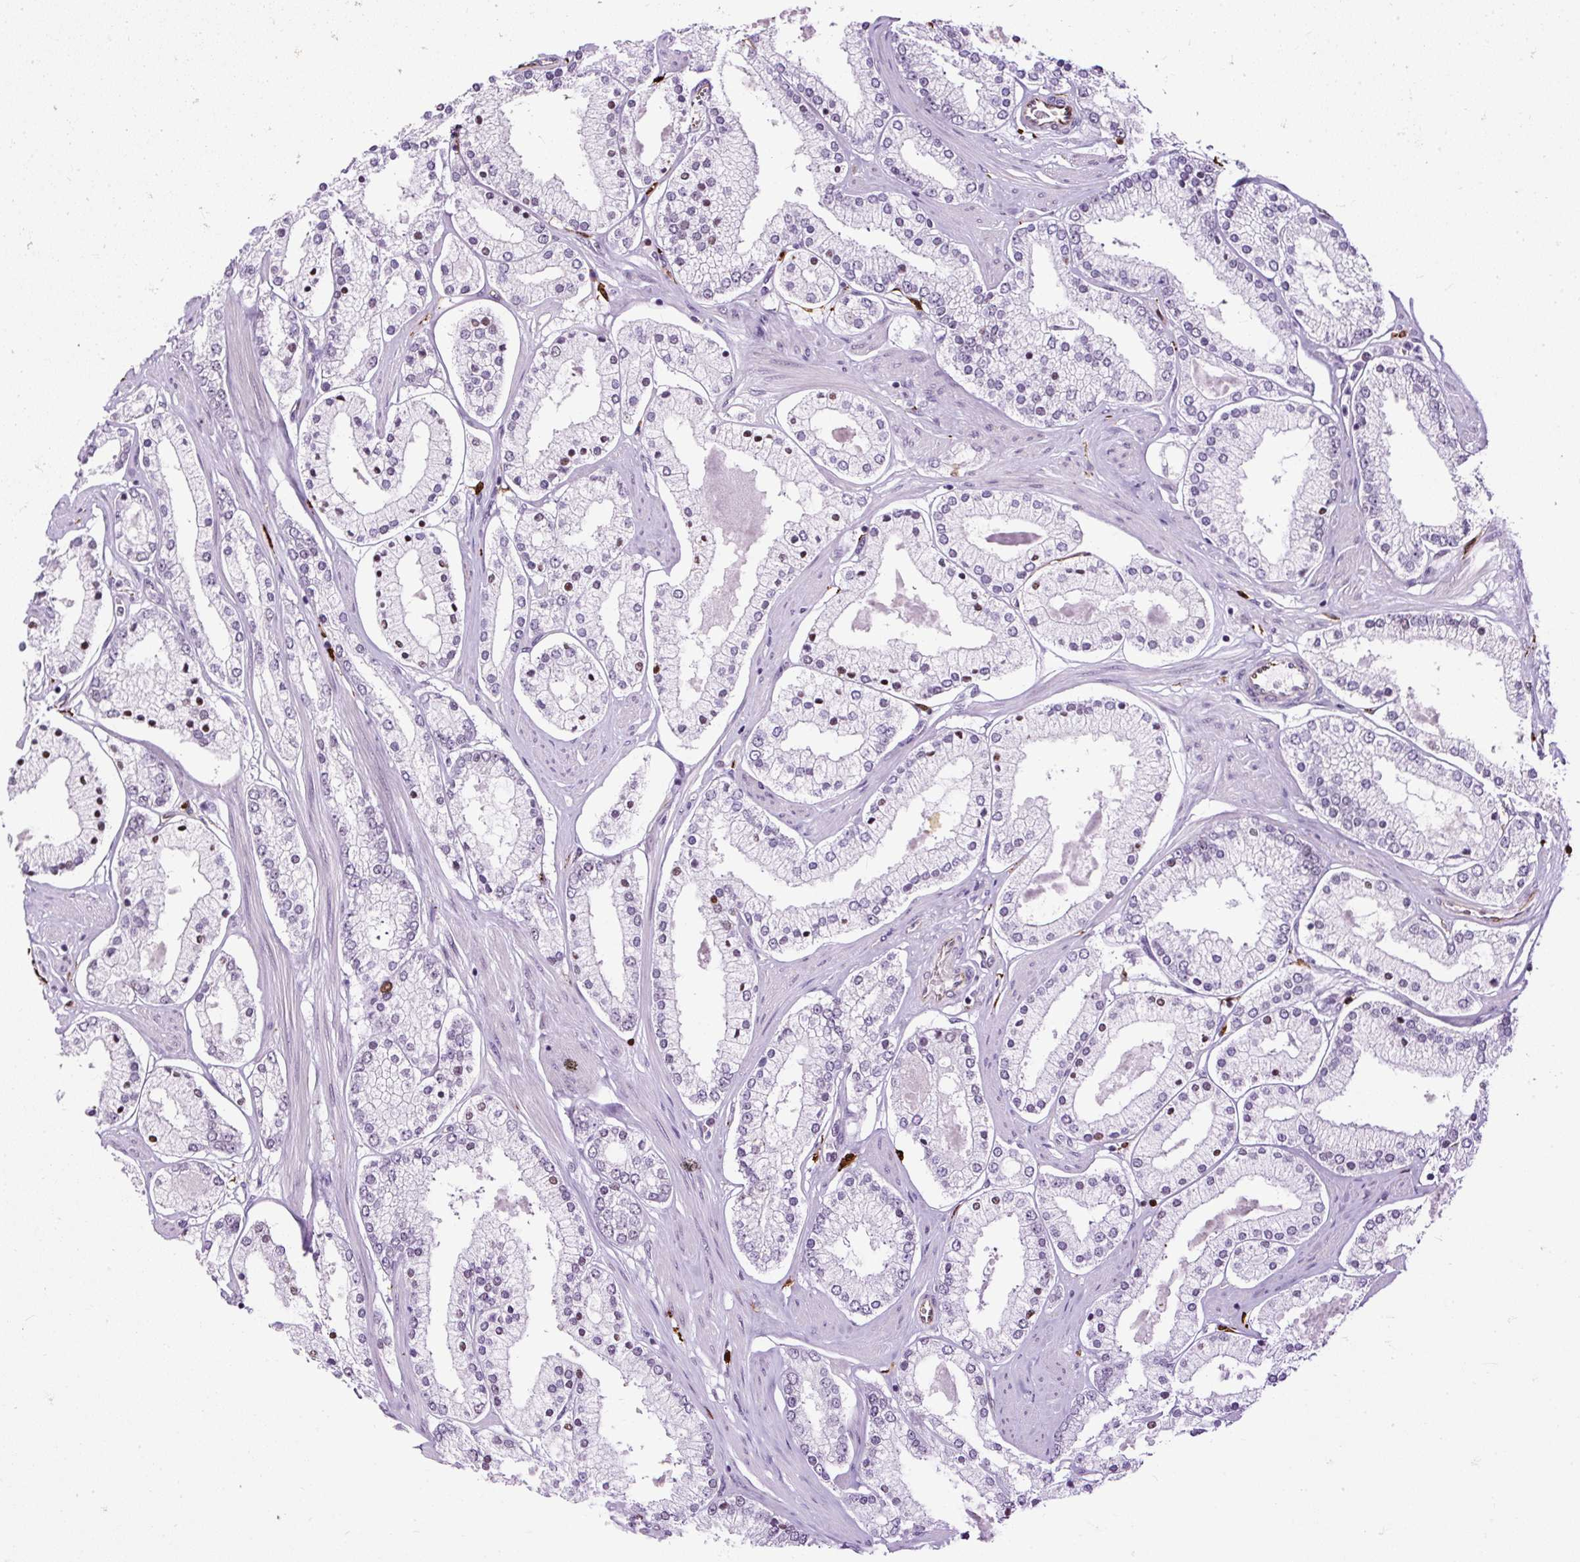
{"staining": {"intensity": "weak", "quantity": "<25%", "location": "nuclear"}, "tissue": "prostate cancer", "cell_type": "Tumor cells", "image_type": "cancer", "snomed": [{"axis": "morphology", "description": "Adenocarcinoma, Low grade"}, {"axis": "topography", "description": "Prostate"}], "caption": "Image shows no significant protein positivity in tumor cells of prostate low-grade adenocarcinoma.", "gene": "LUC7L2", "patient": {"sex": "male", "age": 42}}